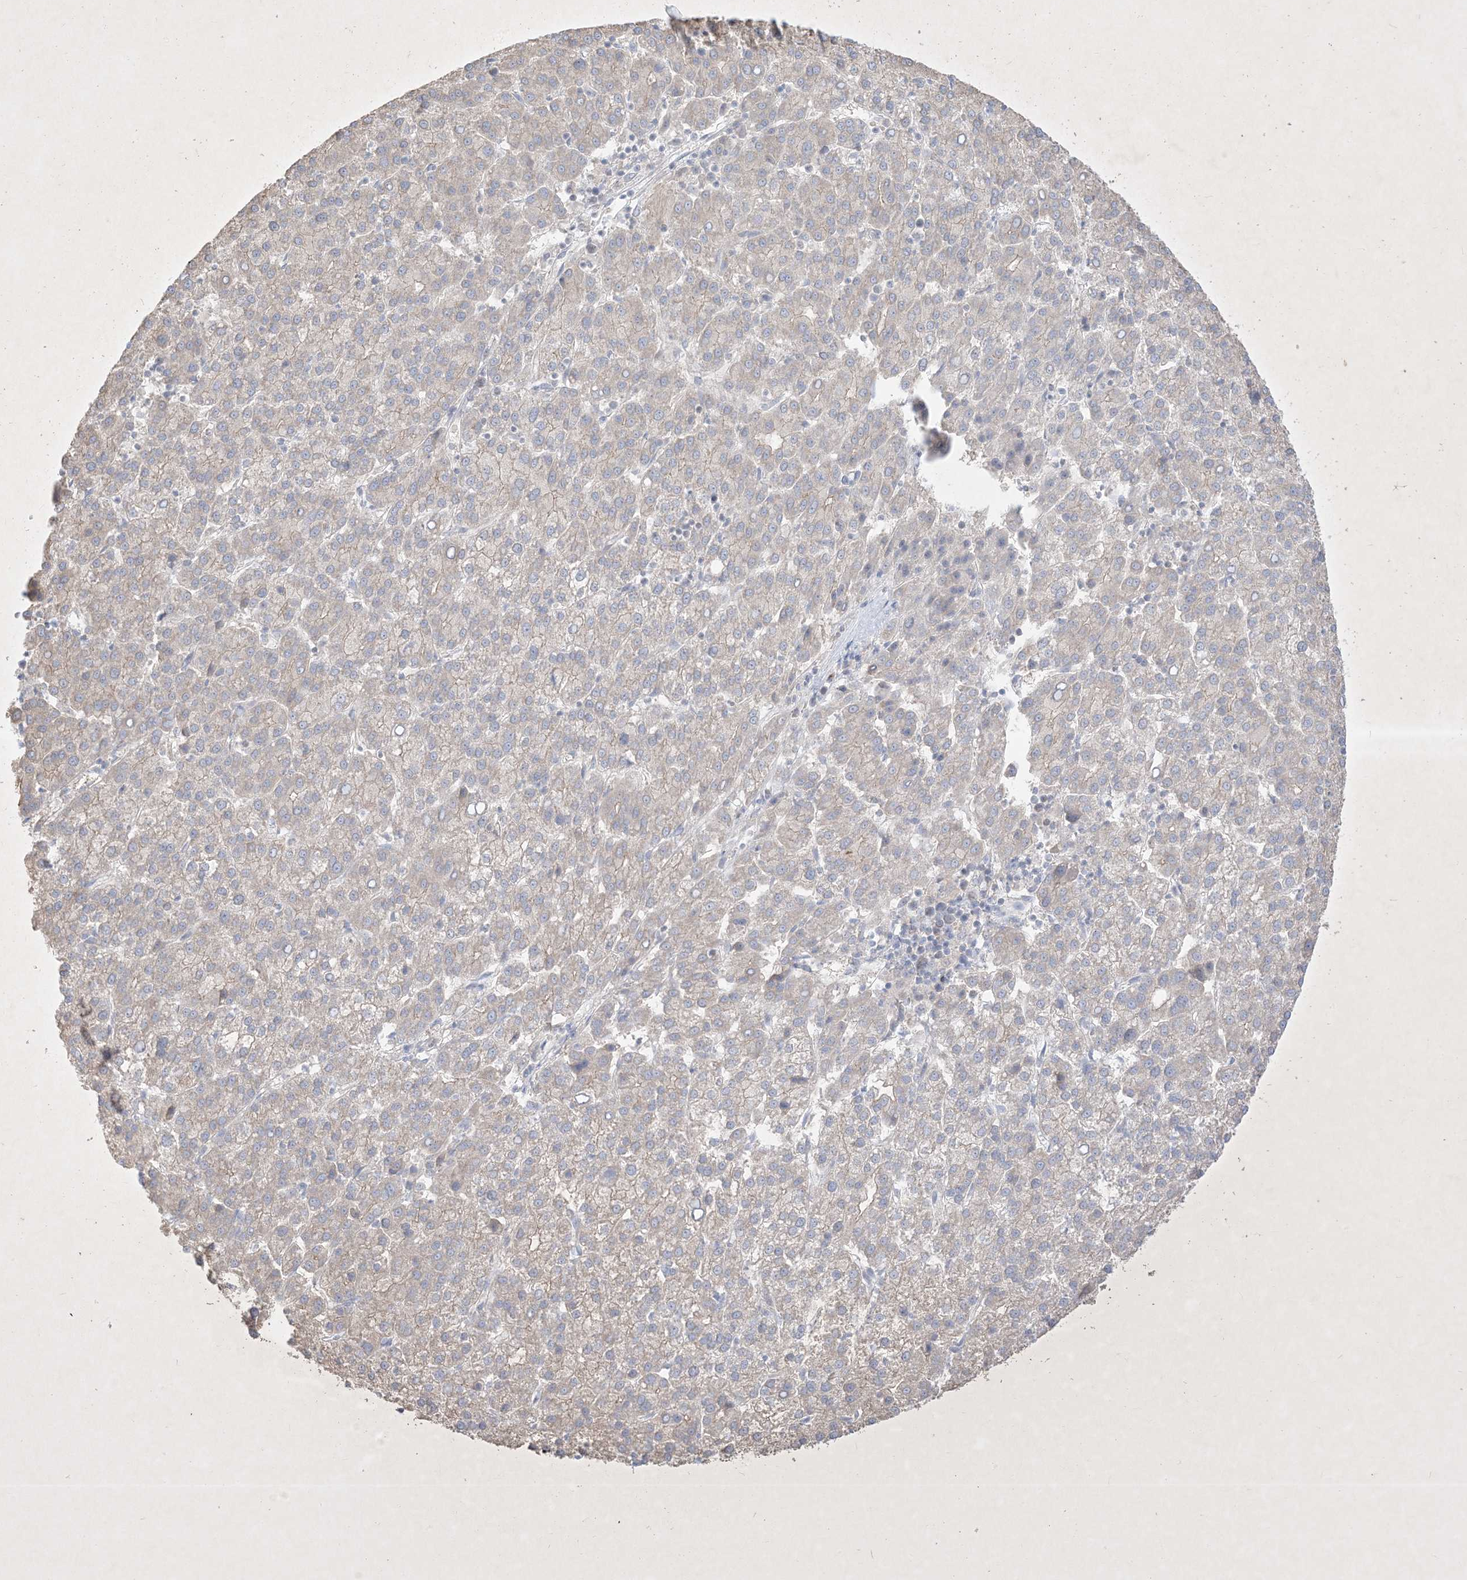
{"staining": {"intensity": "negative", "quantity": "none", "location": "none"}, "tissue": "liver cancer", "cell_type": "Tumor cells", "image_type": "cancer", "snomed": [{"axis": "morphology", "description": "Carcinoma, Hepatocellular, NOS"}, {"axis": "topography", "description": "Liver"}], "caption": "DAB (3,3'-diaminobenzidine) immunohistochemical staining of hepatocellular carcinoma (liver) displays no significant staining in tumor cells.", "gene": "PLEKHA3", "patient": {"sex": "female", "age": 58}}